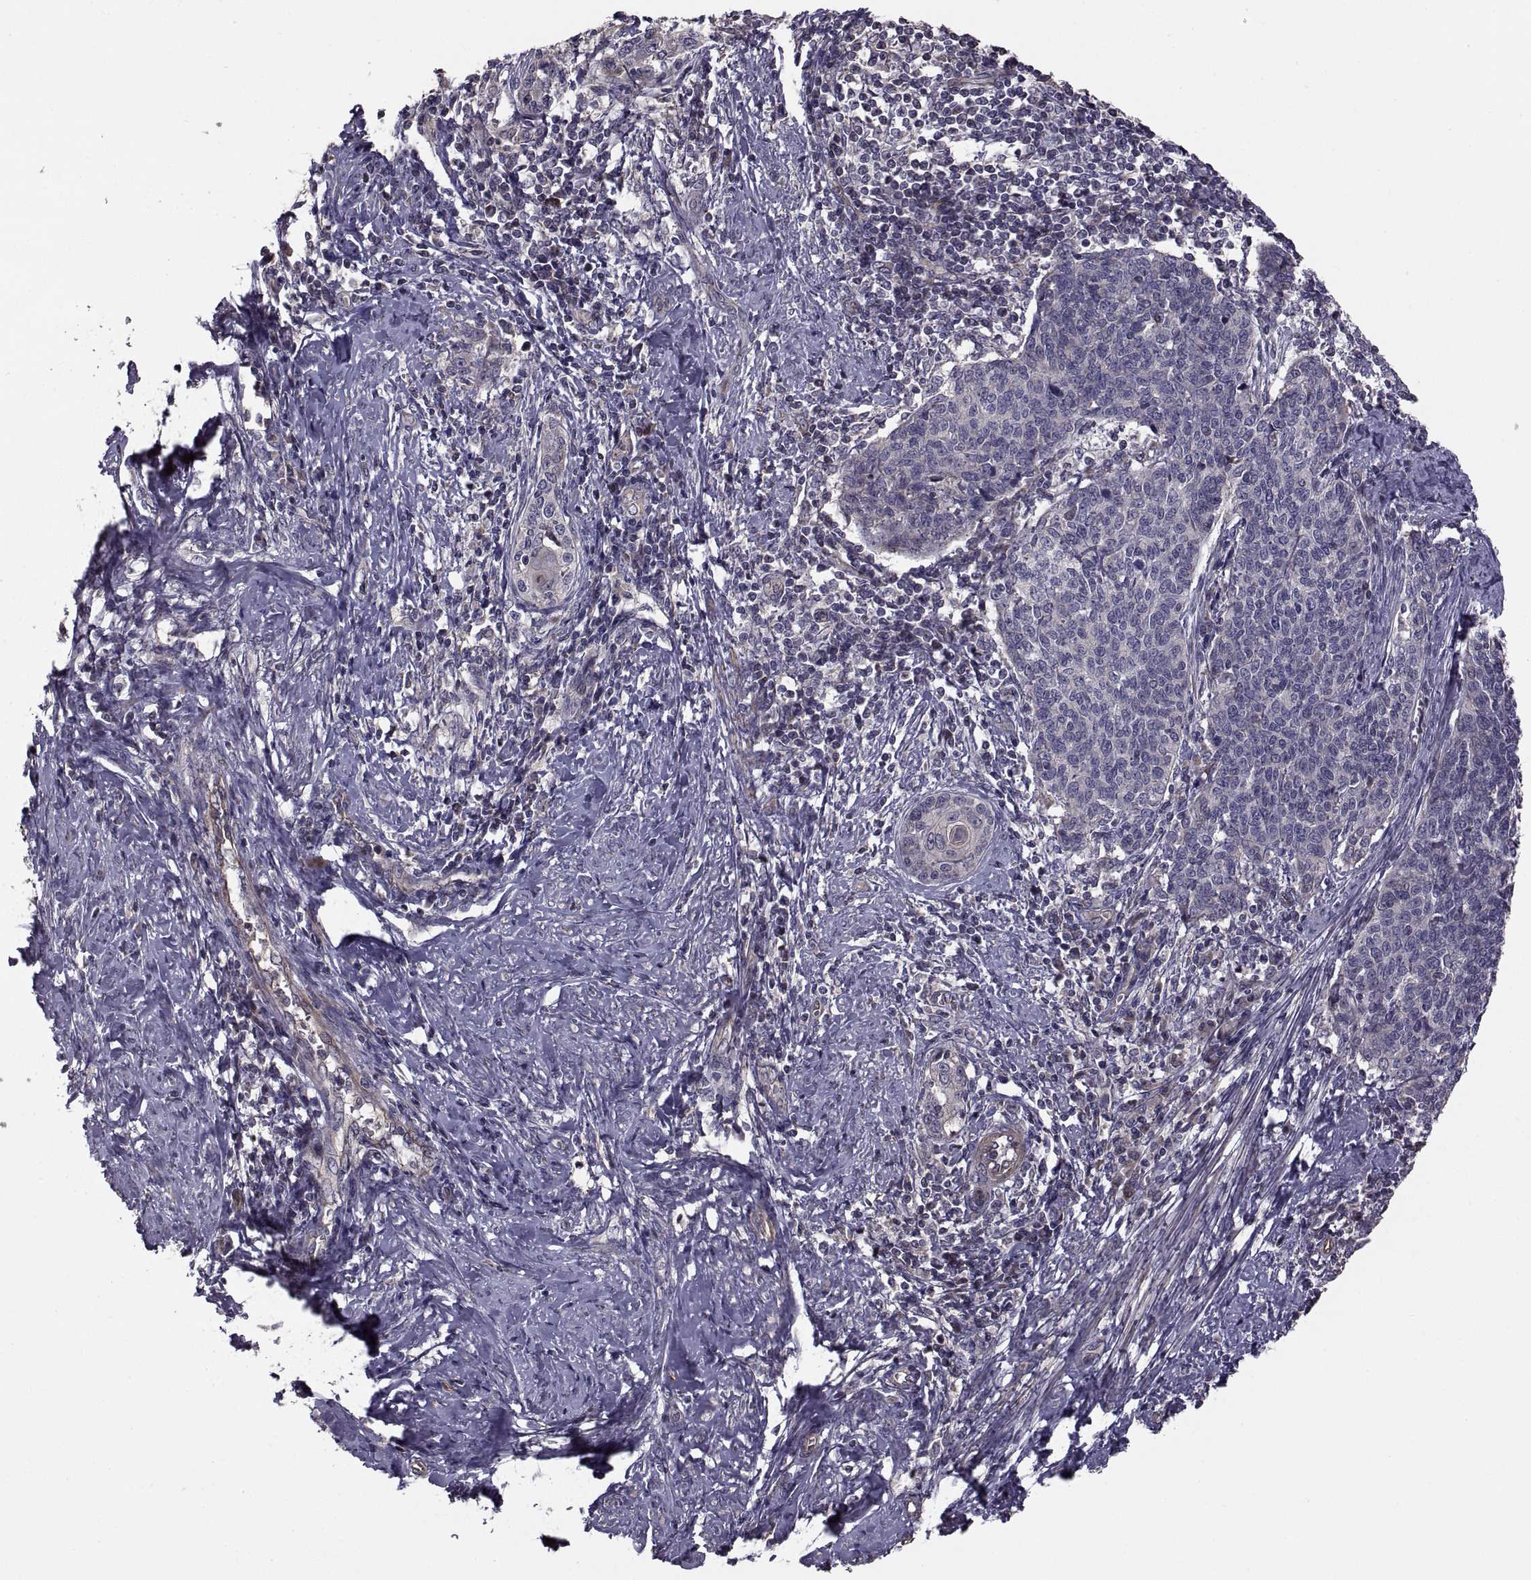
{"staining": {"intensity": "negative", "quantity": "none", "location": "none"}, "tissue": "cervical cancer", "cell_type": "Tumor cells", "image_type": "cancer", "snomed": [{"axis": "morphology", "description": "Squamous cell carcinoma, NOS"}, {"axis": "topography", "description": "Cervix"}], "caption": "DAB immunohistochemical staining of cervical cancer (squamous cell carcinoma) demonstrates no significant positivity in tumor cells. (DAB (3,3'-diaminobenzidine) immunohistochemistry (IHC) visualized using brightfield microscopy, high magnification).", "gene": "PMM2", "patient": {"sex": "female", "age": 39}}